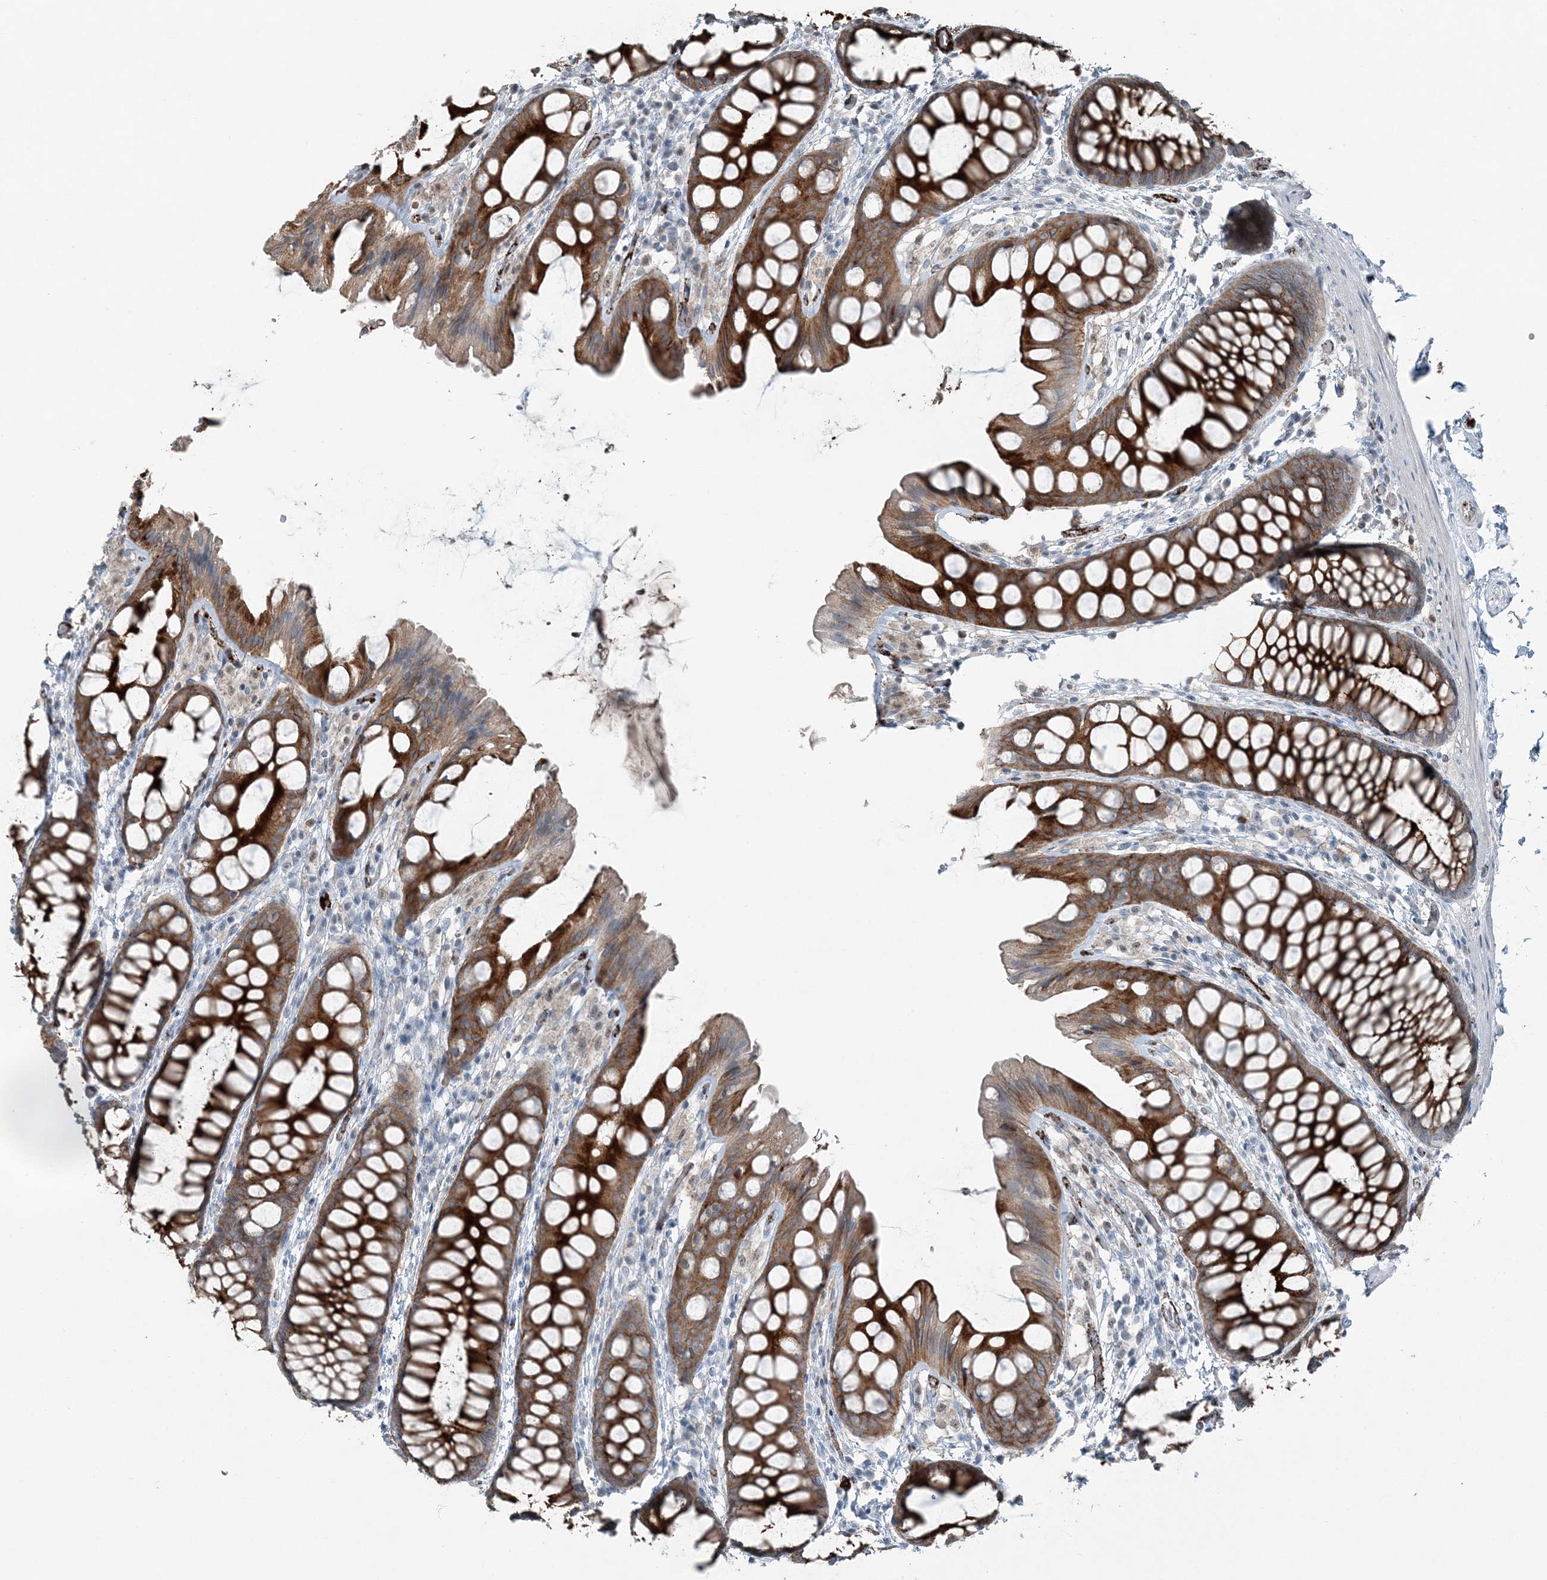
{"staining": {"intensity": "strong", "quantity": ">75%", "location": "cytoplasmic/membranous"}, "tissue": "colon", "cell_type": "Endothelial cells", "image_type": "normal", "snomed": [{"axis": "morphology", "description": "Normal tissue, NOS"}, {"axis": "topography", "description": "Colon"}], "caption": "Immunohistochemistry (IHC) micrograph of benign colon: colon stained using immunohistochemistry (IHC) demonstrates high levels of strong protein expression localized specifically in the cytoplasmic/membranous of endothelial cells, appearing as a cytoplasmic/membranous brown color.", "gene": "ELOVL7", "patient": {"sex": "male", "age": 47}}